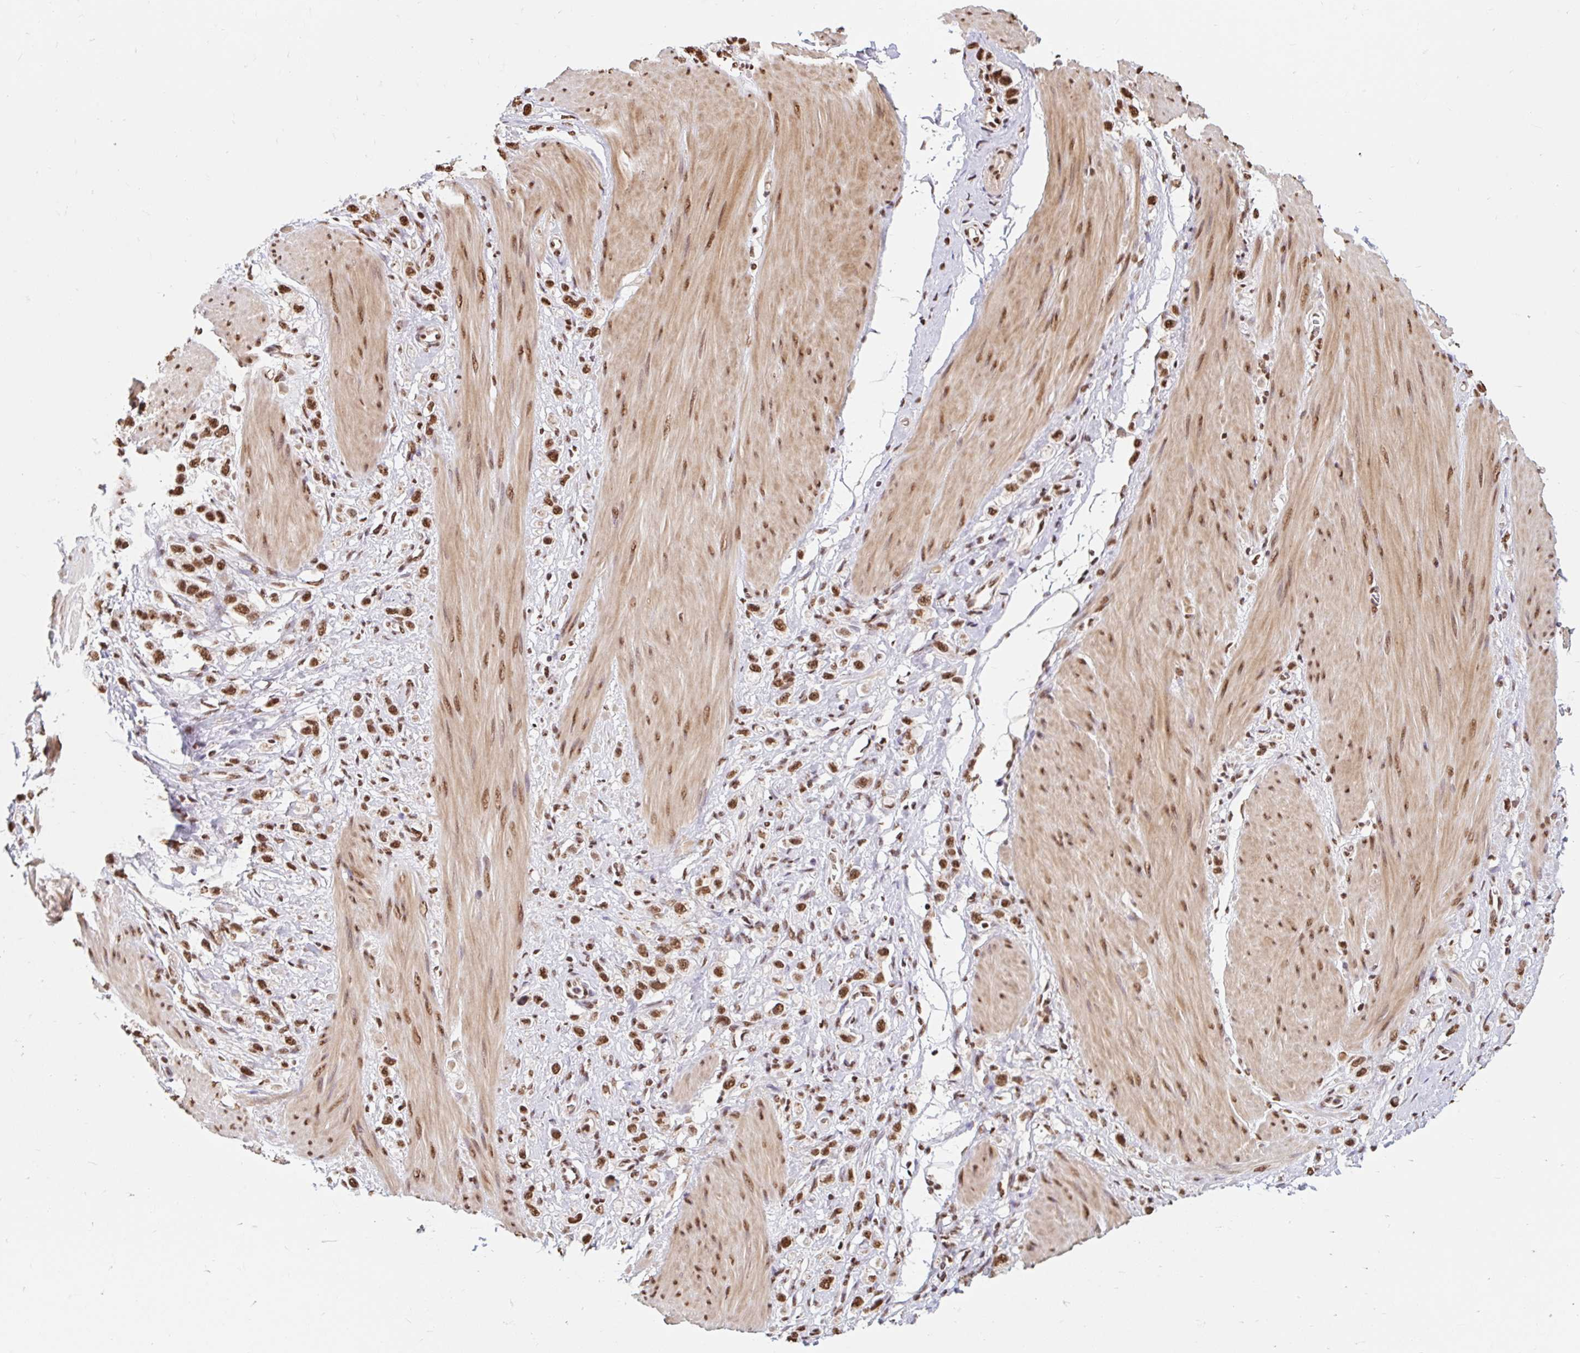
{"staining": {"intensity": "strong", "quantity": ">75%", "location": "nuclear"}, "tissue": "stomach cancer", "cell_type": "Tumor cells", "image_type": "cancer", "snomed": [{"axis": "morphology", "description": "Adenocarcinoma, NOS"}, {"axis": "topography", "description": "Stomach"}], "caption": "Tumor cells exhibit strong nuclear positivity in about >75% of cells in stomach adenocarcinoma.", "gene": "BICRA", "patient": {"sex": "female", "age": 65}}